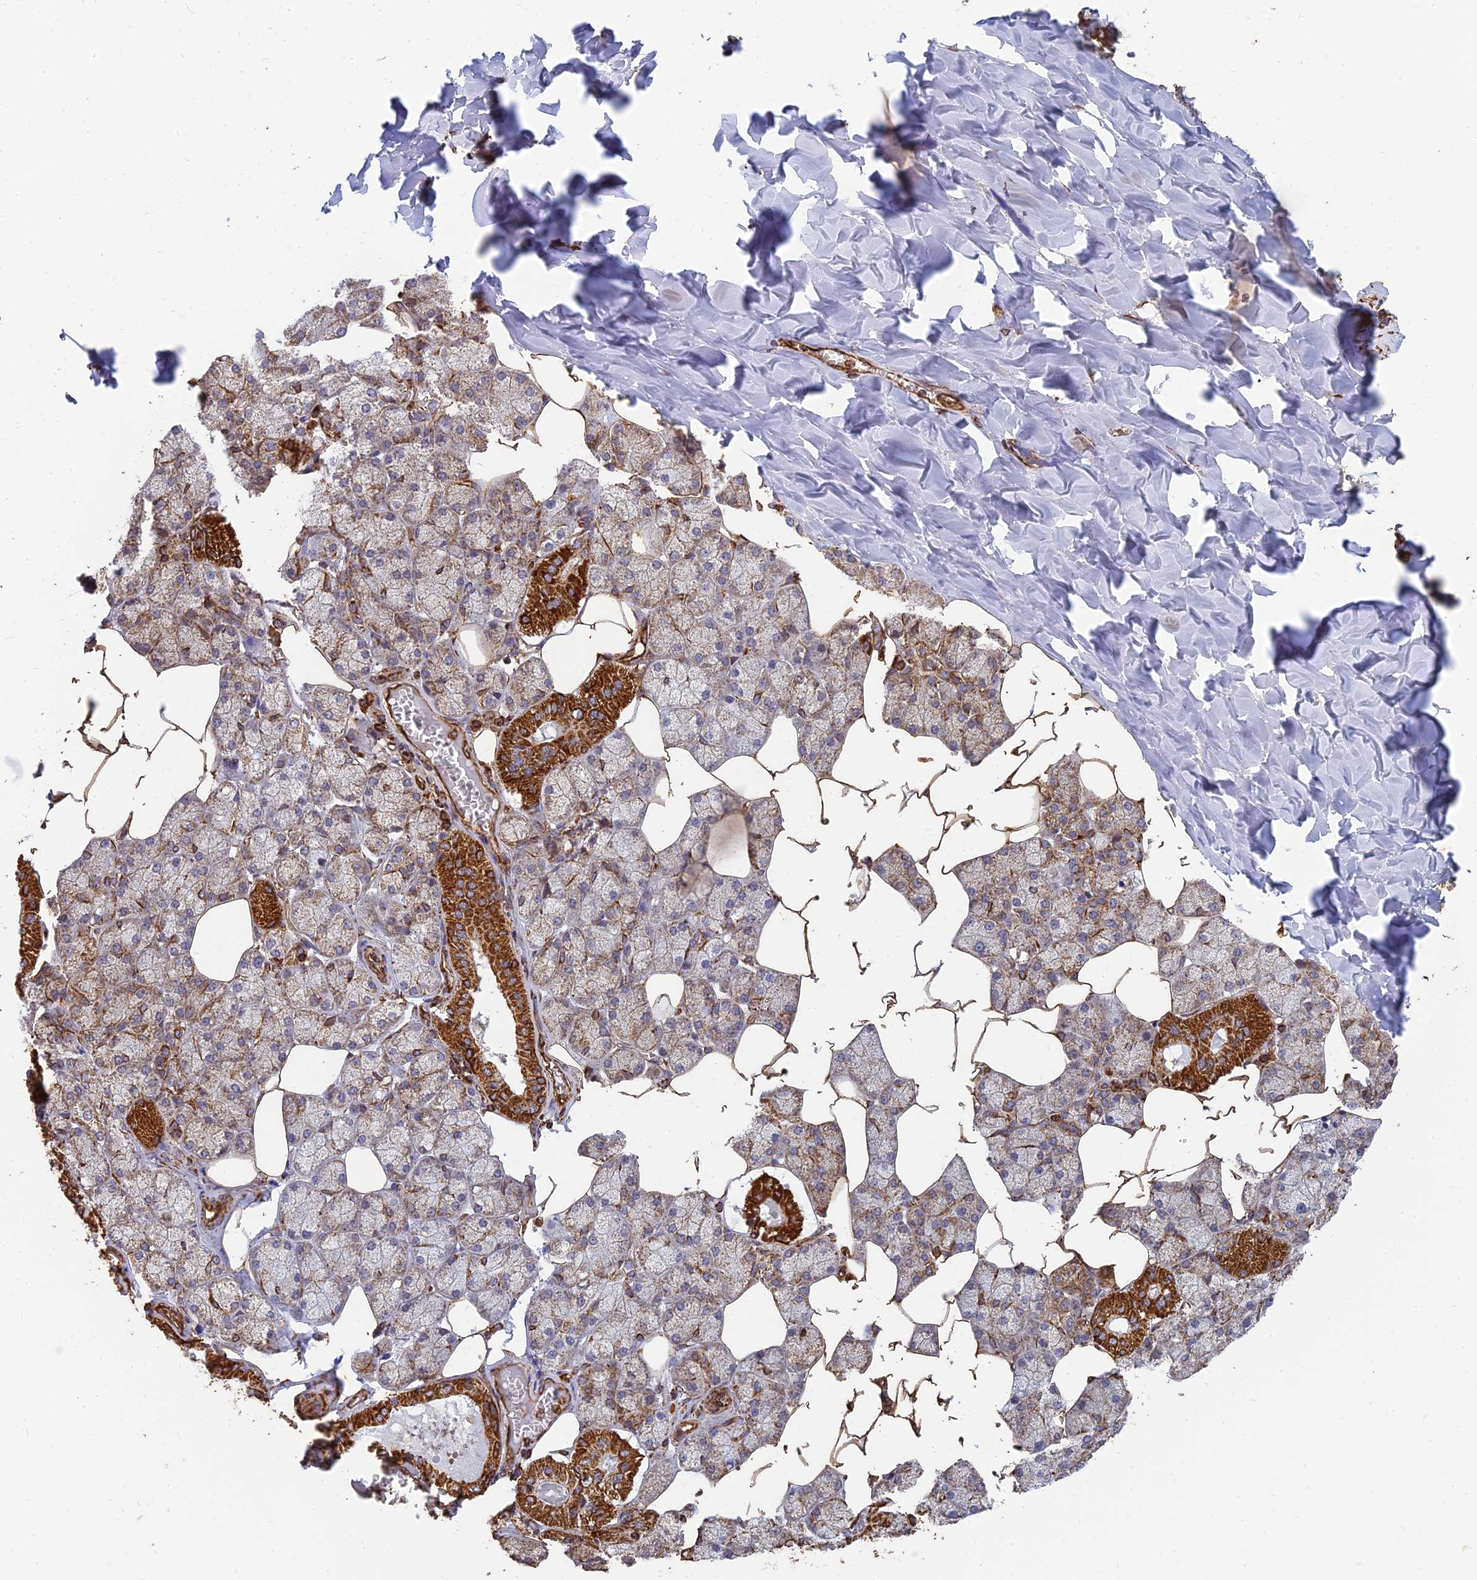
{"staining": {"intensity": "strong", "quantity": "25%-75%", "location": "cytoplasmic/membranous"}, "tissue": "salivary gland", "cell_type": "Glandular cells", "image_type": "normal", "snomed": [{"axis": "morphology", "description": "Normal tissue, NOS"}, {"axis": "topography", "description": "Salivary gland"}], "caption": "Protein analysis of unremarkable salivary gland shows strong cytoplasmic/membranous staining in about 25%-75% of glandular cells. Nuclei are stained in blue.", "gene": "DSTYK", "patient": {"sex": "male", "age": 62}}